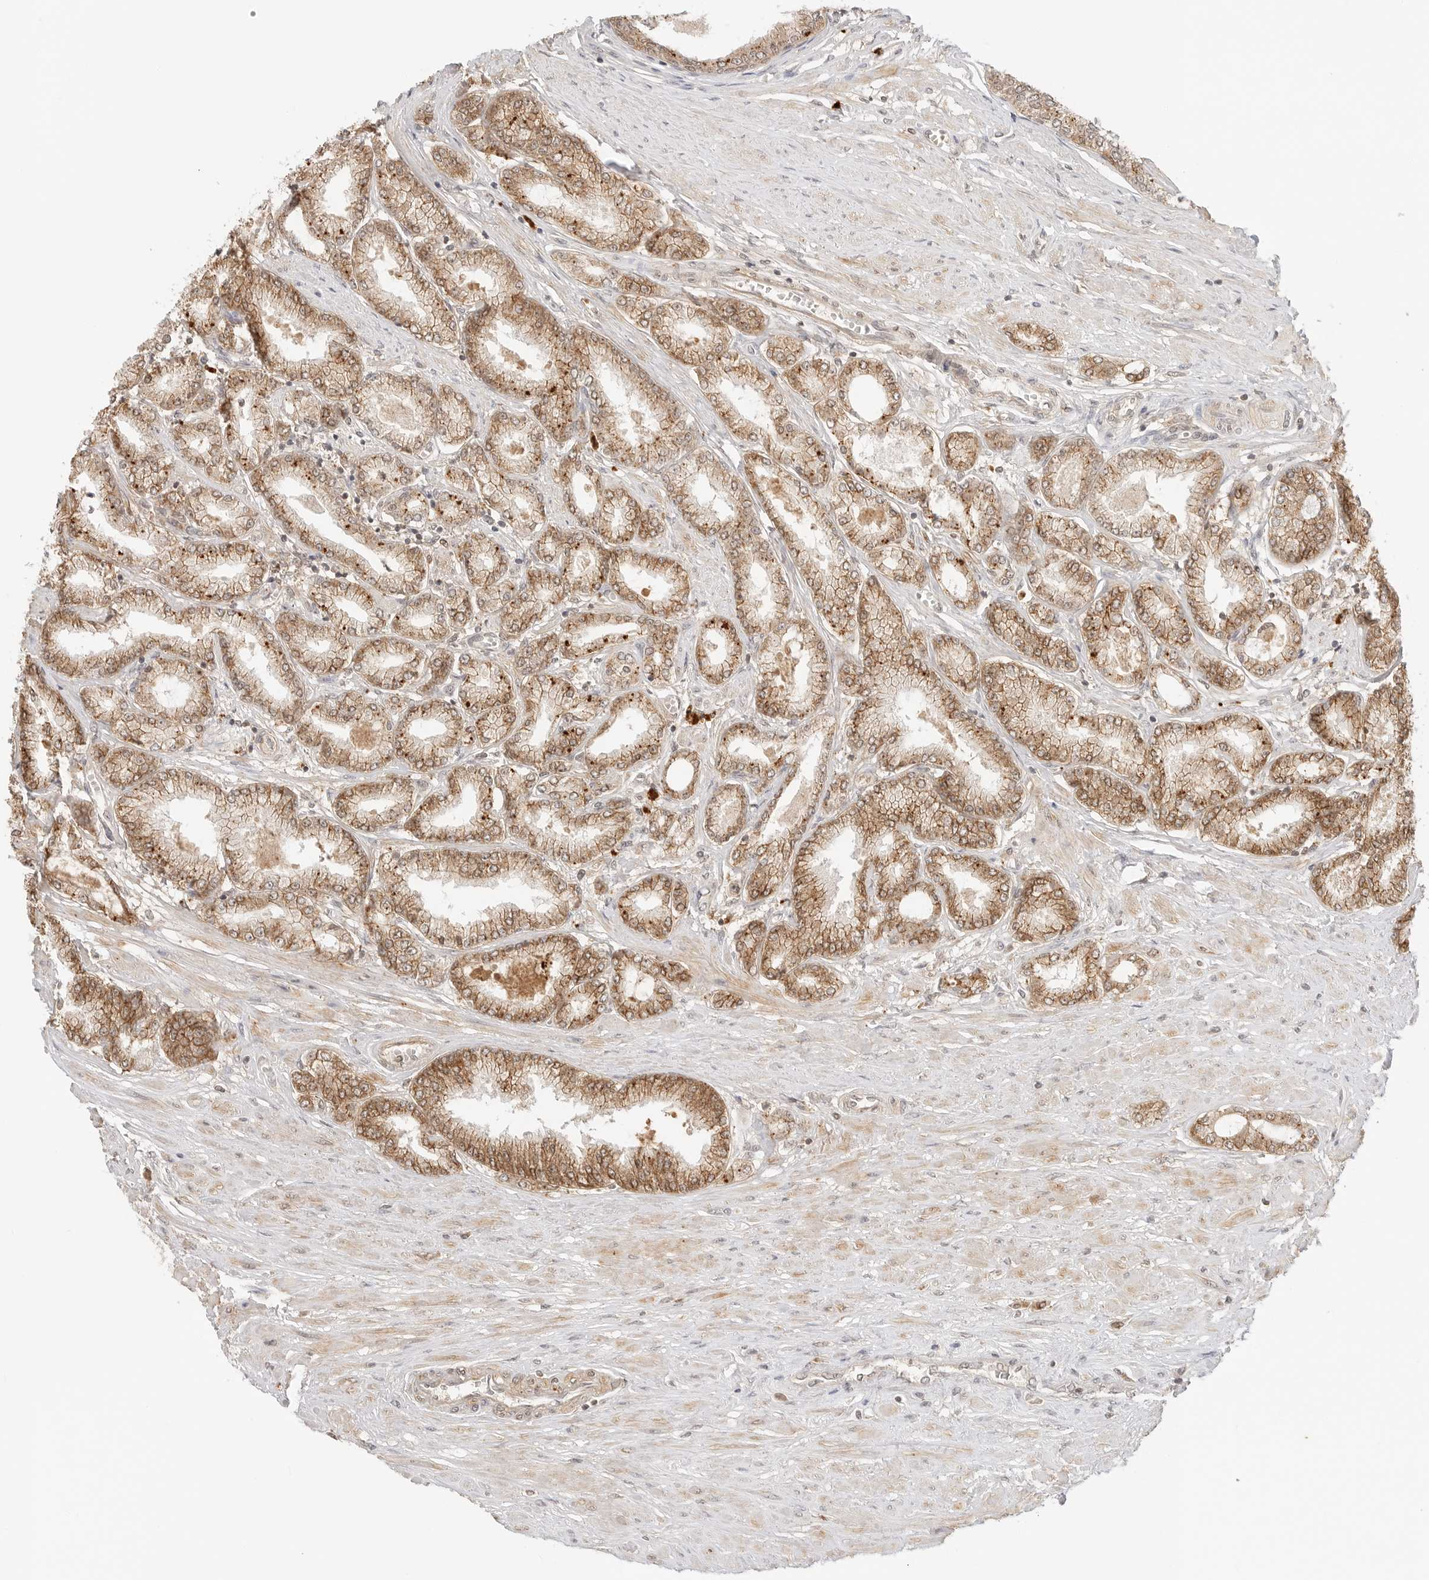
{"staining": {"intensity": "moderate", "quantity": ">75%", "location": "cytoplasmic/membranous"}, "tissue": "prostate cancer", "cell_type": "Tumor cells", "image_type": "cancer", "snomed": [{"axis": "morphology", "description": "Adenocarcinoma, Low grade"}, {"axis": "topography", "description": "Prostate"}], "caption": "Protein expression by immunohistochemistry (IHC) exhibits moderate cytoplasmic/membranous positivity in about >75% of tumor cells in prostate cancer.", "gene": "EPHA1", "patient": {"sex": "male", "age": 63}}